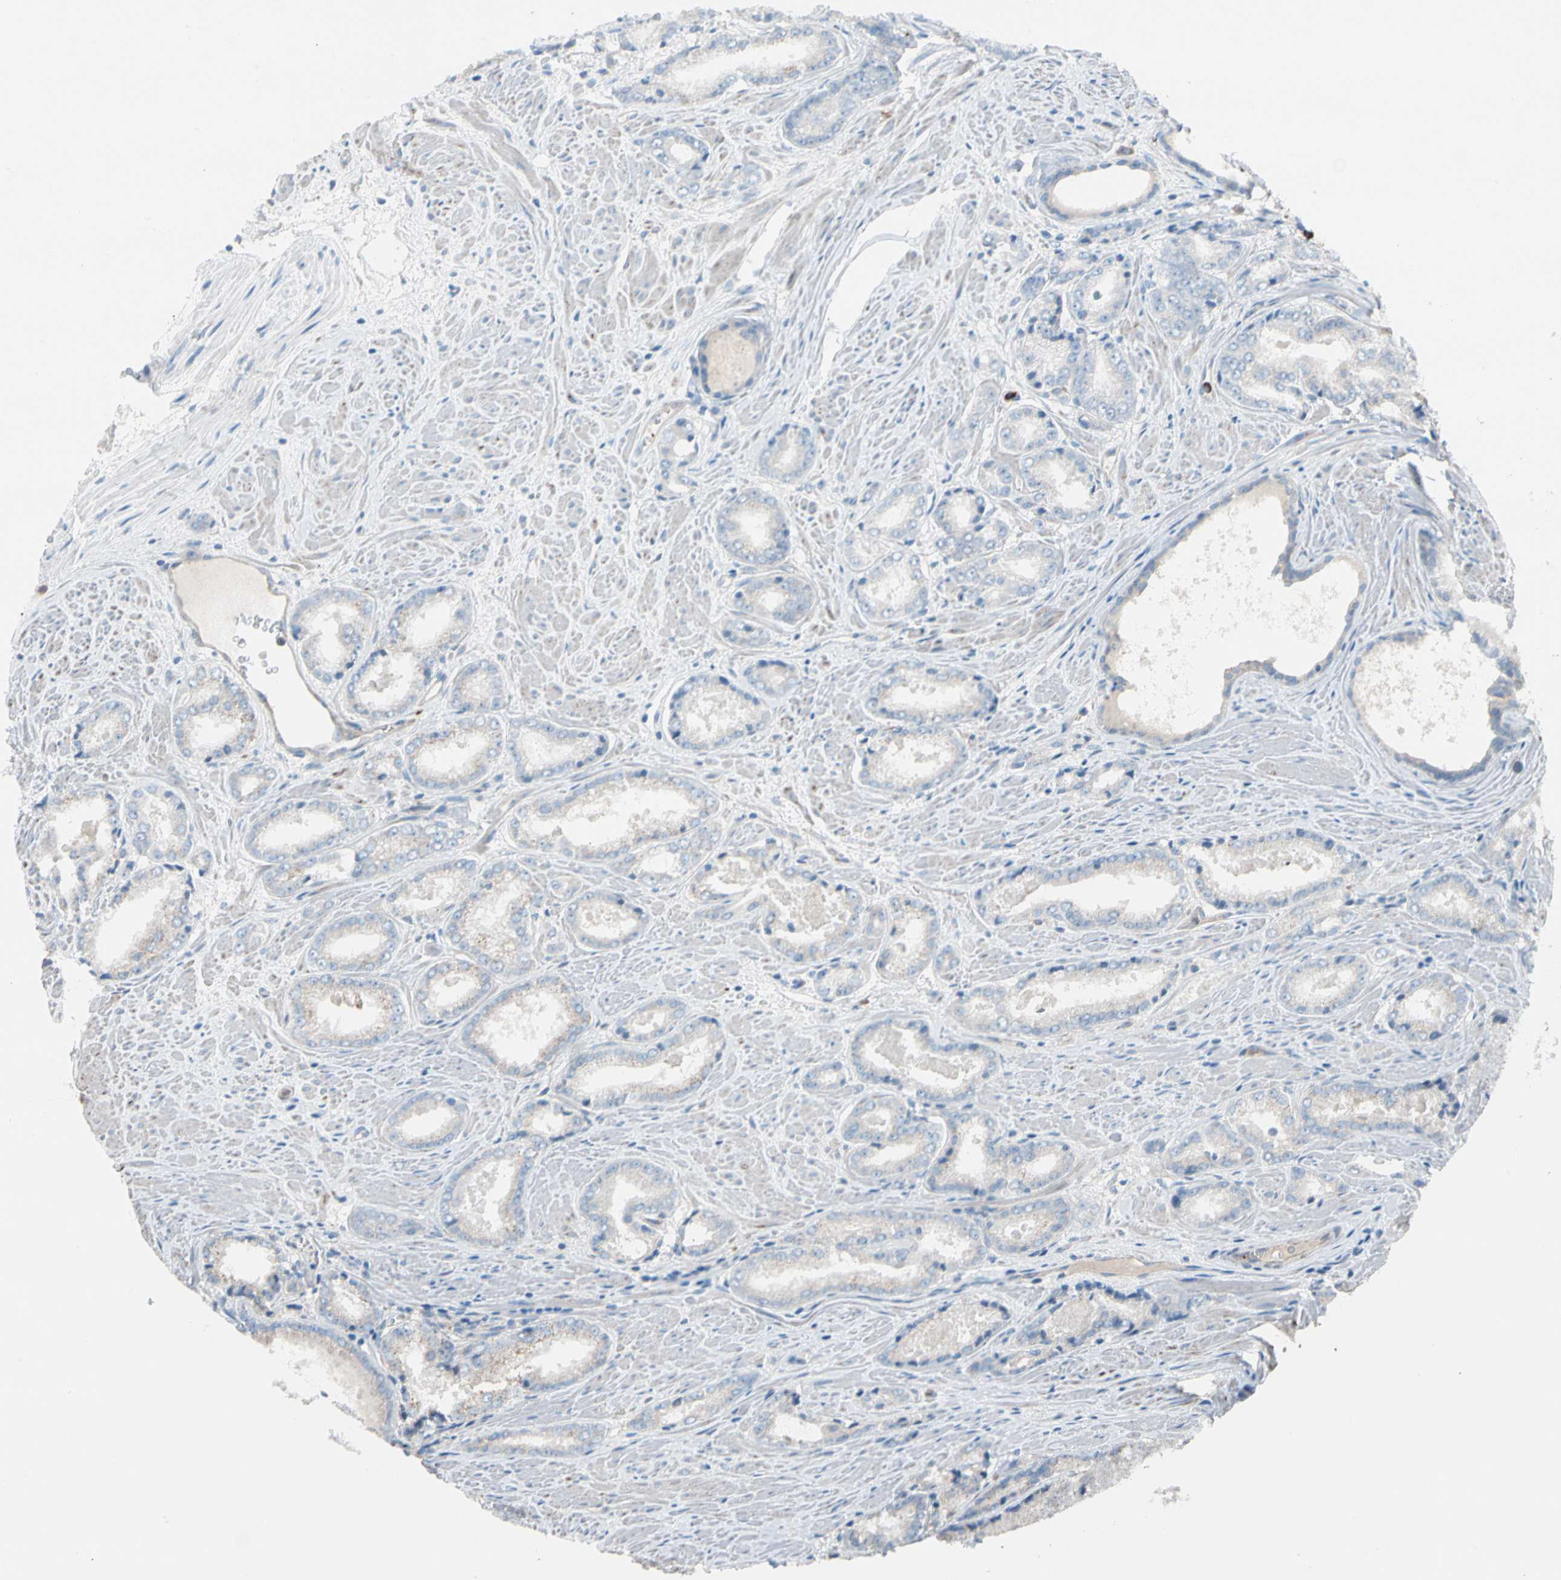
{"staining": {"intensity": "weak", "quantity": ">75%", "location": "cytoplasmic/membranous"}, "tissue": "prostate cancer", "cell_type": "Tumor cells", "image_type": "cancer", "snomed": [{"axis": "morphology", "description": "Adenocarcinoma, Low grade"}, {"axis": "topography", "description": "Prostate"}], "caption": "This is an image of immunohistochemistry (IHC) staining of low-grade adenocarcinoma (prostate), which shows weak expression in the cytoplasmic/membranous of tumor cells.", "gene": "LY6G6F", "patient": {"sex": "male", "age": 64}}